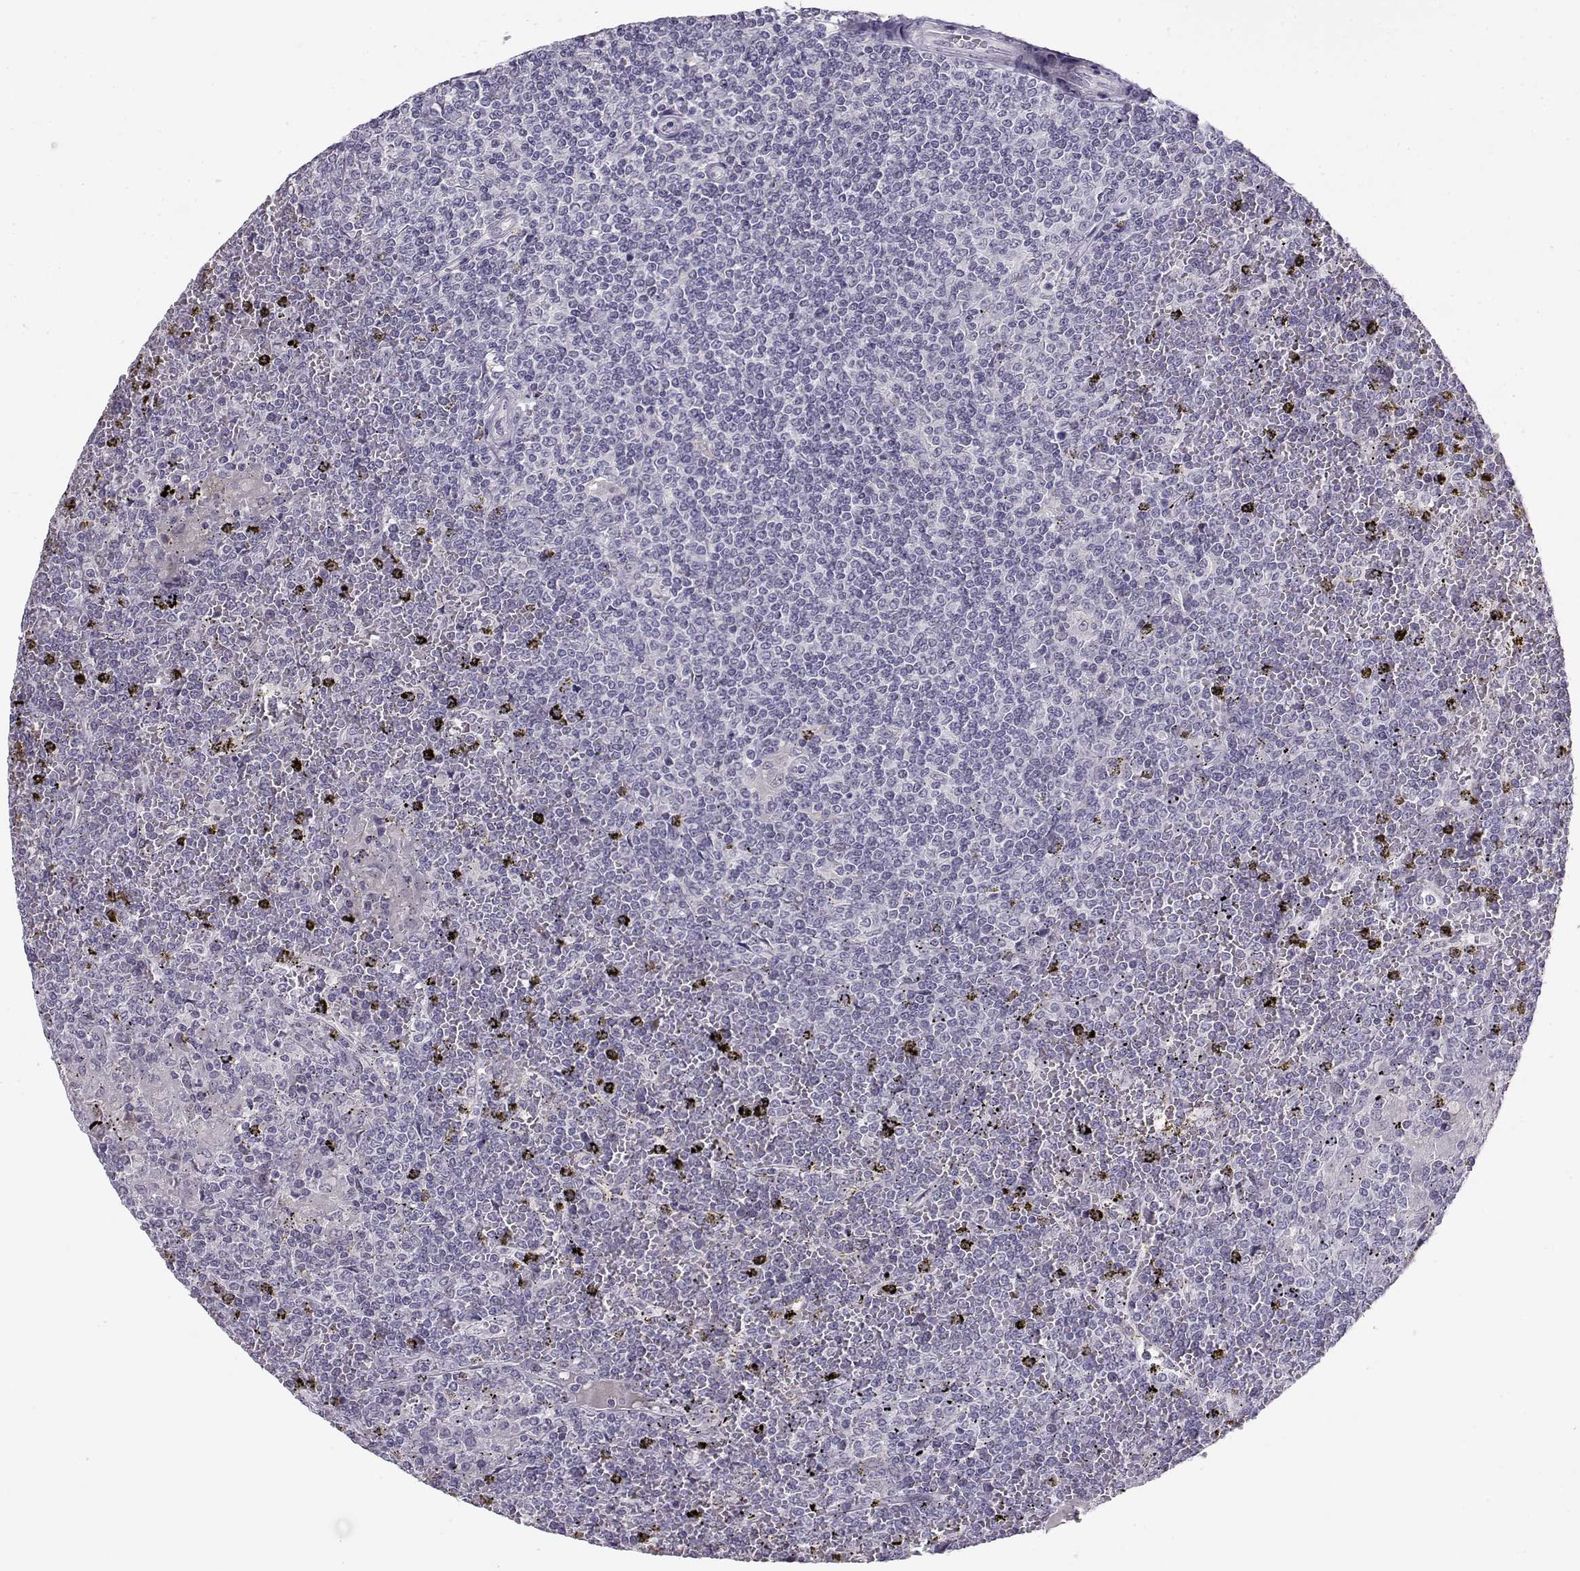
{"staining": {"intensity": "negative", "quantity": "none", "location": "none"}, "tissue": "lymphoma", "cell_type": "Tumor cells", "image_type": "cancer", "snomed": [{"axis": "morphology", "description": "Malignant lymphoma, non-Hodgkin's type, Low grade"}, {"axis": "topography", "description": "Spleen"}], "caption": "This is an IHC histopathology image of malignant lymphoma, non-Hodgkin's type (low-grade). There is no expression in tumor cells.", "gene": "C16orf86", "patient": {"sex": "female", "age": 19}}